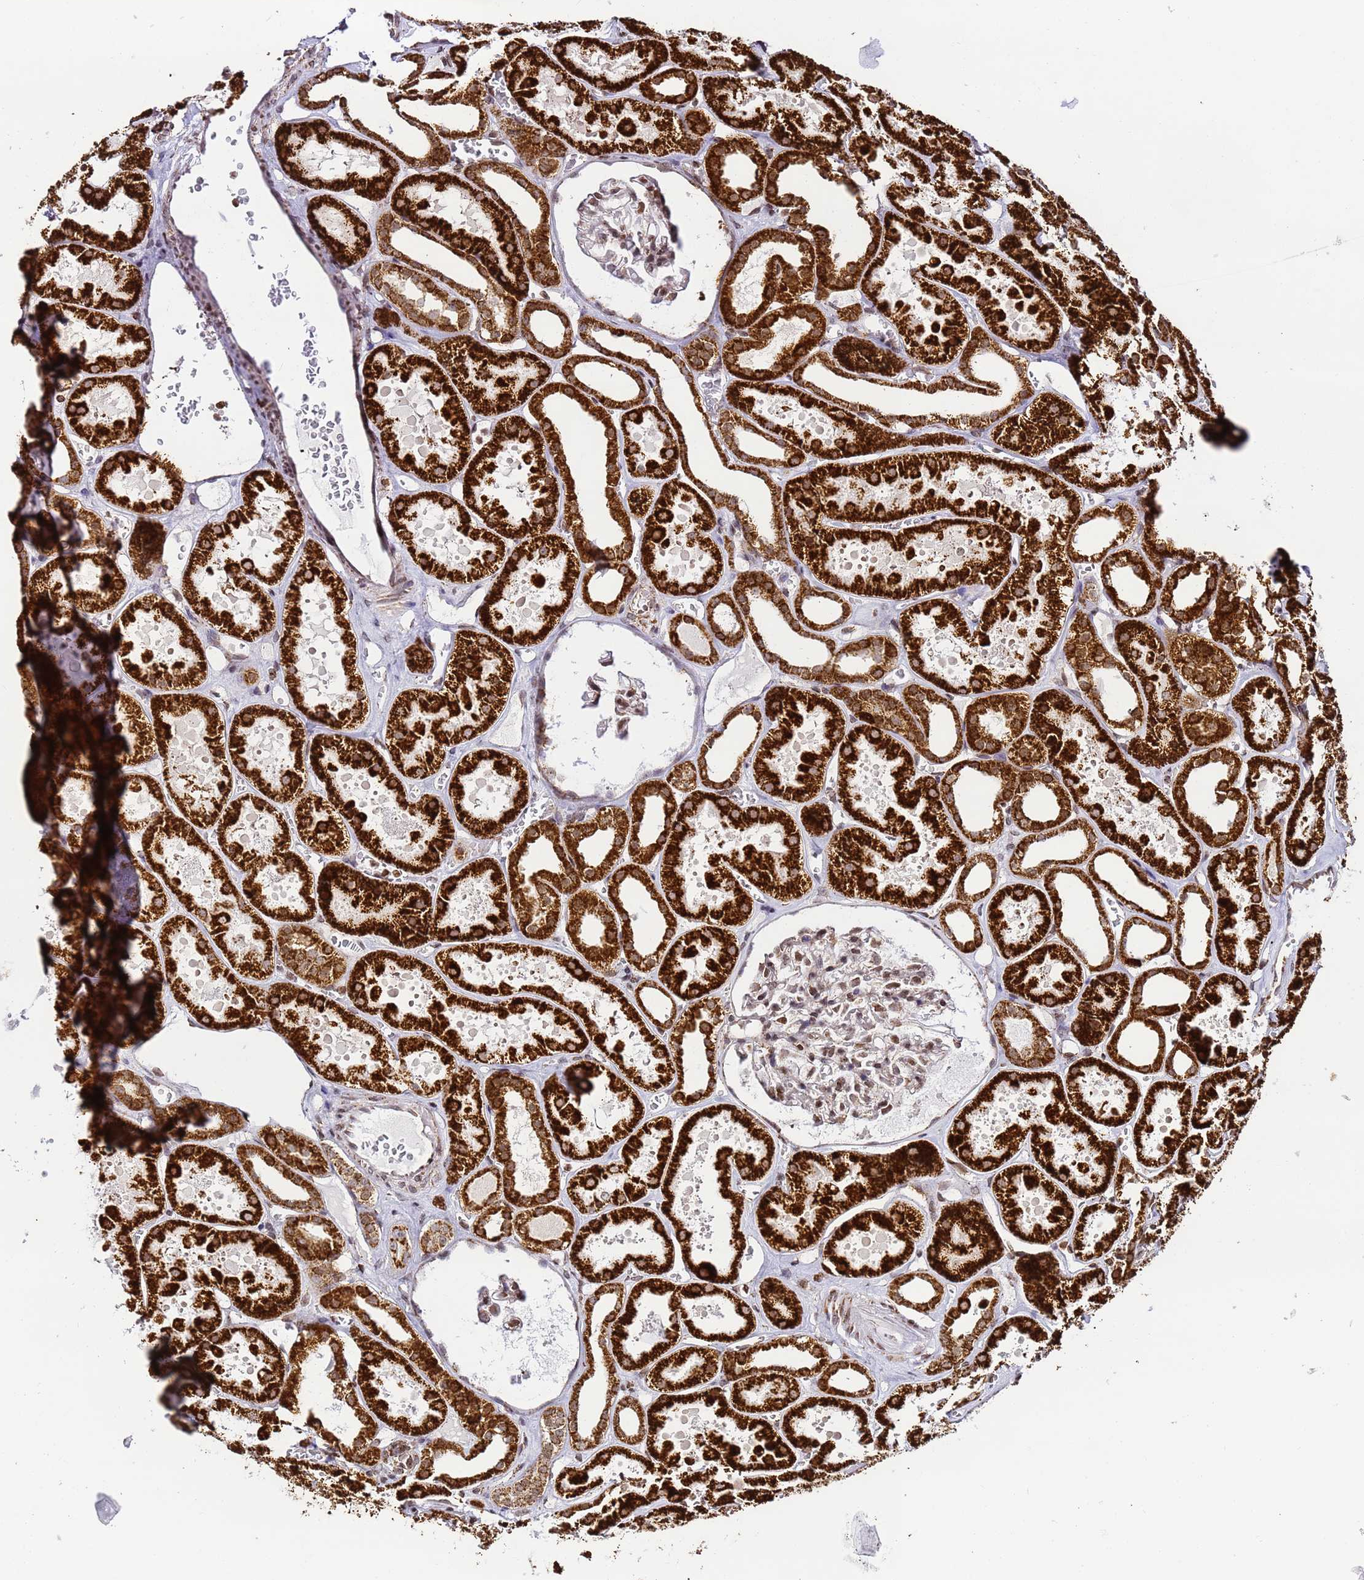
{"staining": {"intensity": "weak", "quantity": "25%-75%", "location": "cytoplasmic/membranous"}, "tissue": "kidney", "cell_type": "Cells in glomeruli", "image_type": "normal", "snomed": [{"axis": "morphology", "description": "Normal tissue, NOS"}, {"axis": "topography", "description": "Kidney"}], "caption": "An image of human kidney stained for a protein displays weak cytoplasmic/membranous brown staining in cells in glomeruli.", "gene": "HSPE1", "patient": {"sex": "female", "age": 41}}